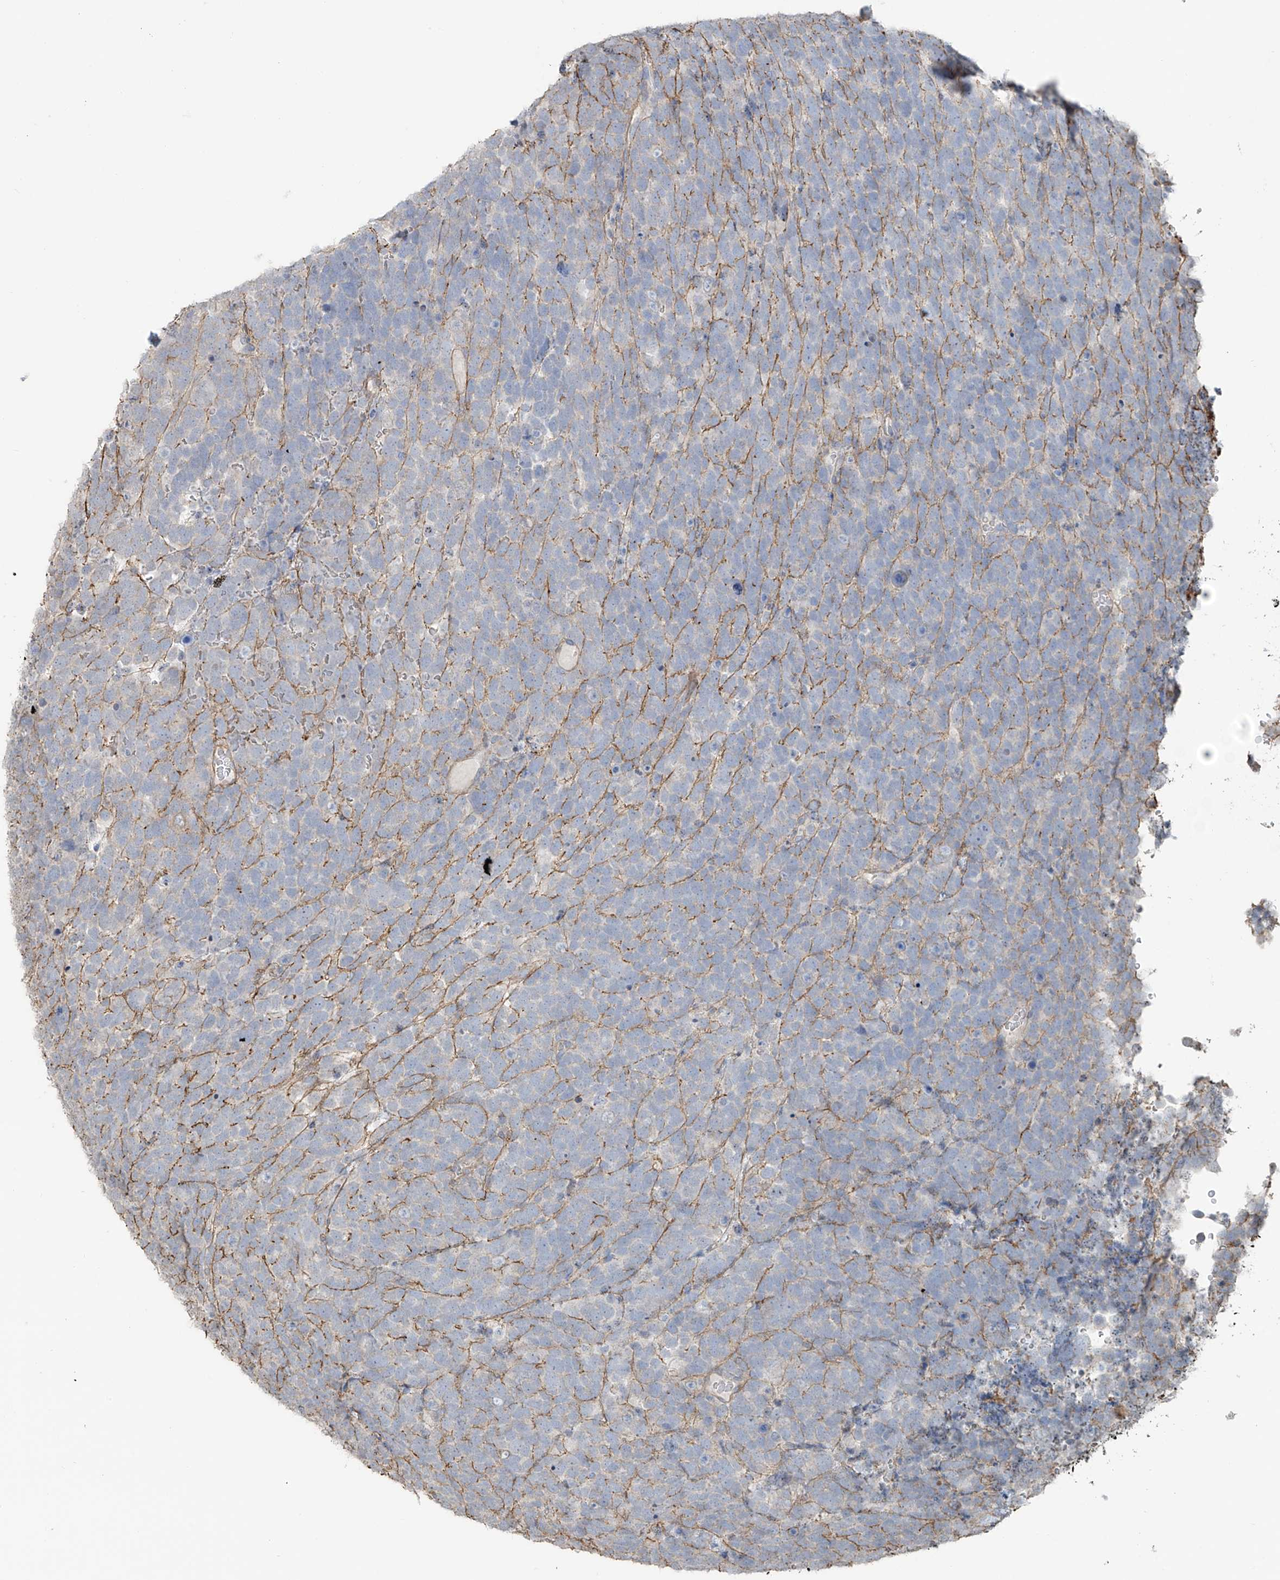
{"staining": {"intensity": "negative", "quantity": "none", "location": "none"}, "tissue": "urothelial cancer", "cell_type": "Tumor cells", "image_type": "cancer", "snomed": [{"axis": "morphology", "description": "Urothelial carcinoma, High grade"}, {"axis": "topography", "description": "Urinary bladder"}], "caption": "Immunohistochemical staining of urothelial carcinoma (high-grade) exhibits no significant positivity in tumor cells.", "gene": "TUBE1", "patient": {"sex": "female", "age": 82}}